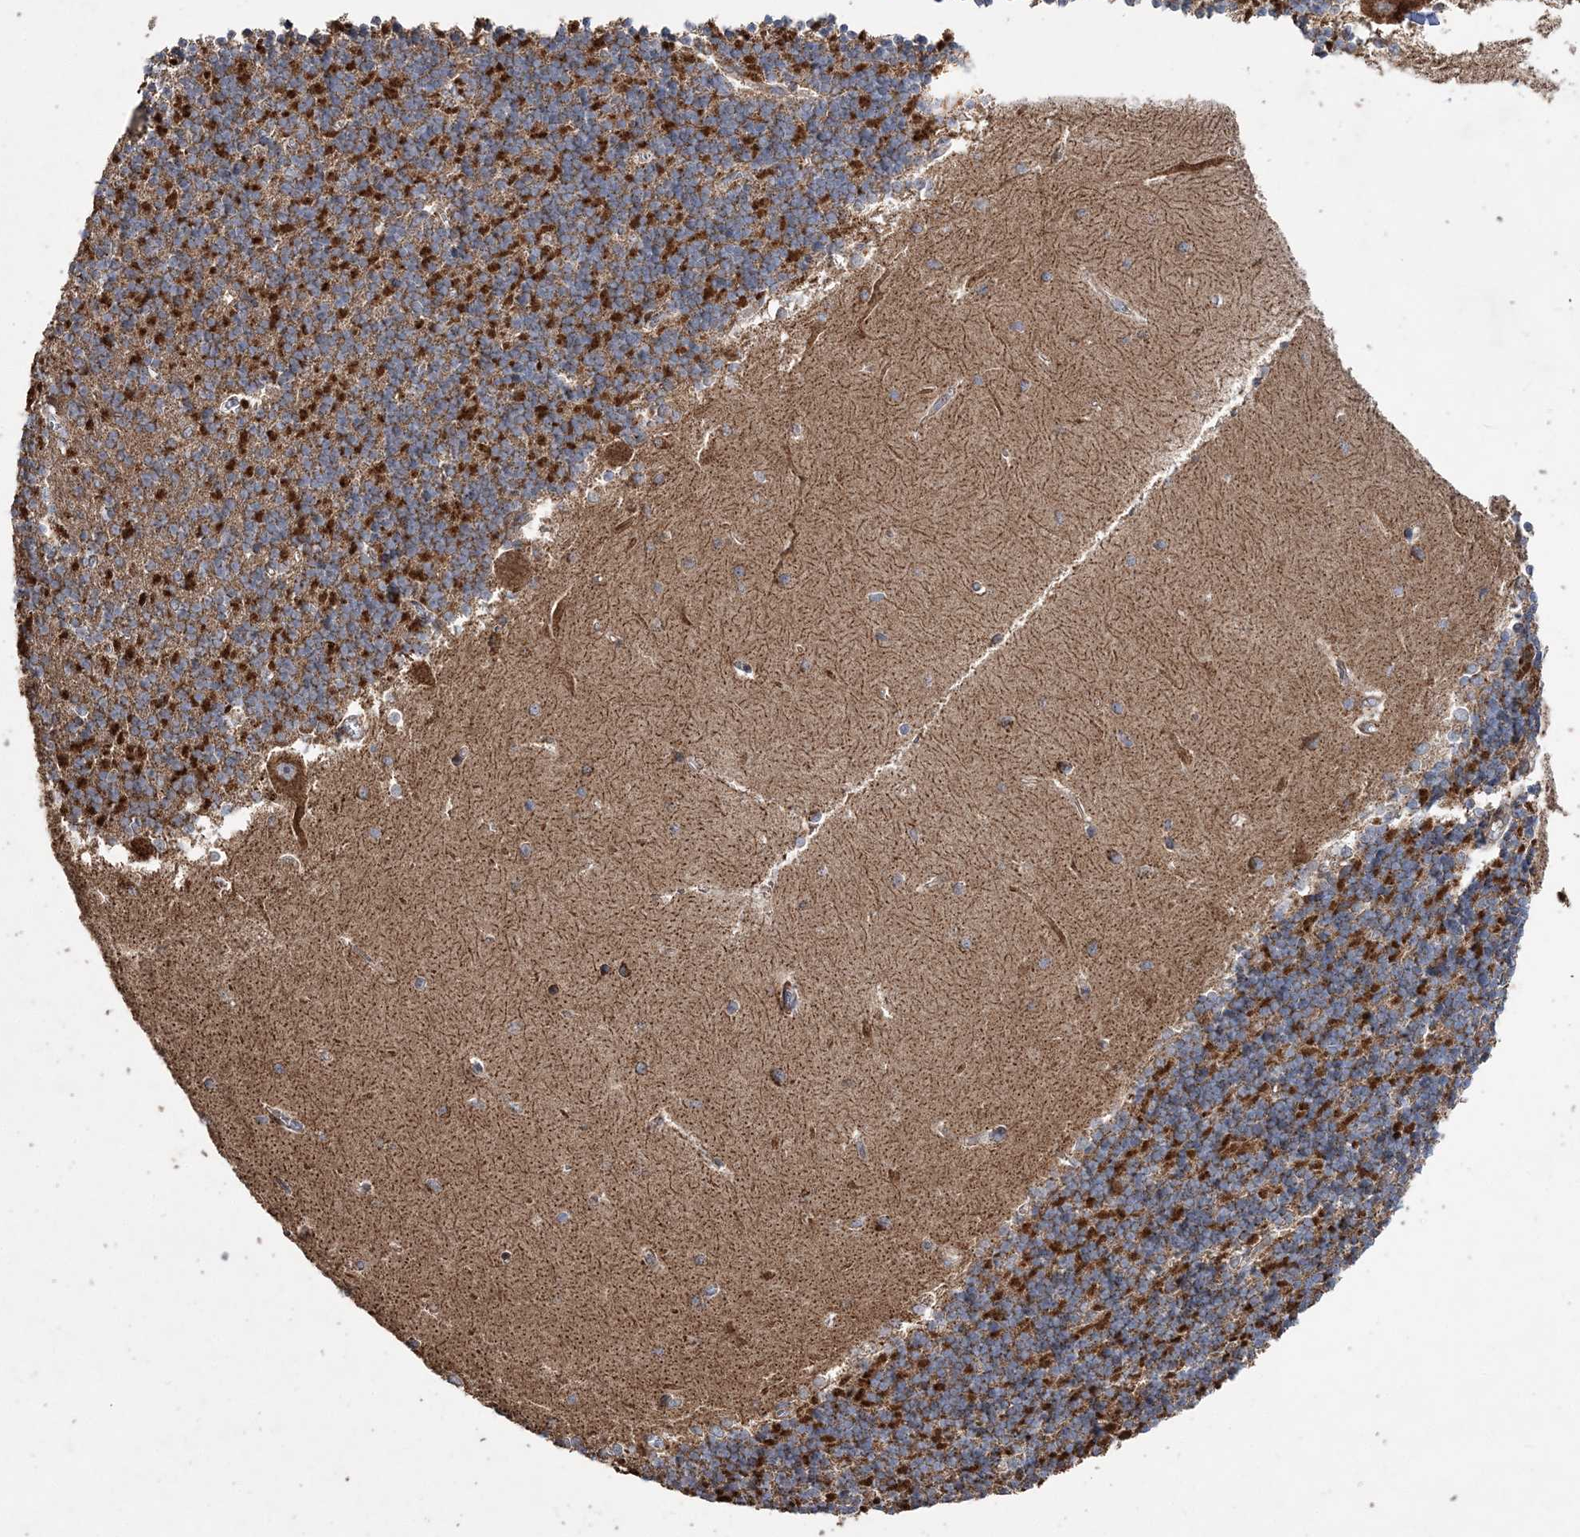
{"staining": {"intensity": "strong", "quantity": "25%-75%", "location": "cytoplasmic/membranous"}, "tissue": "cerebellum", "cell_type": "Cells in granular layer", "image_type": "normal", "snomed": [{"axis": "morphology", "description": "Normal tissue, NOS"}, {"axis": "topography", "description": "Cerebellum"}], "caption": "Protein analysis of unremarkable cerebellum exhibits strong cytoplasmic/membranous staining in about 25%-75% of cells in granular layer. (DAB (3,3'-diaminobenzidine) IHC with brightfield microscopy, high magnification).", "gene": "POC5", "patient": {"sex": "male", "age": 37}}